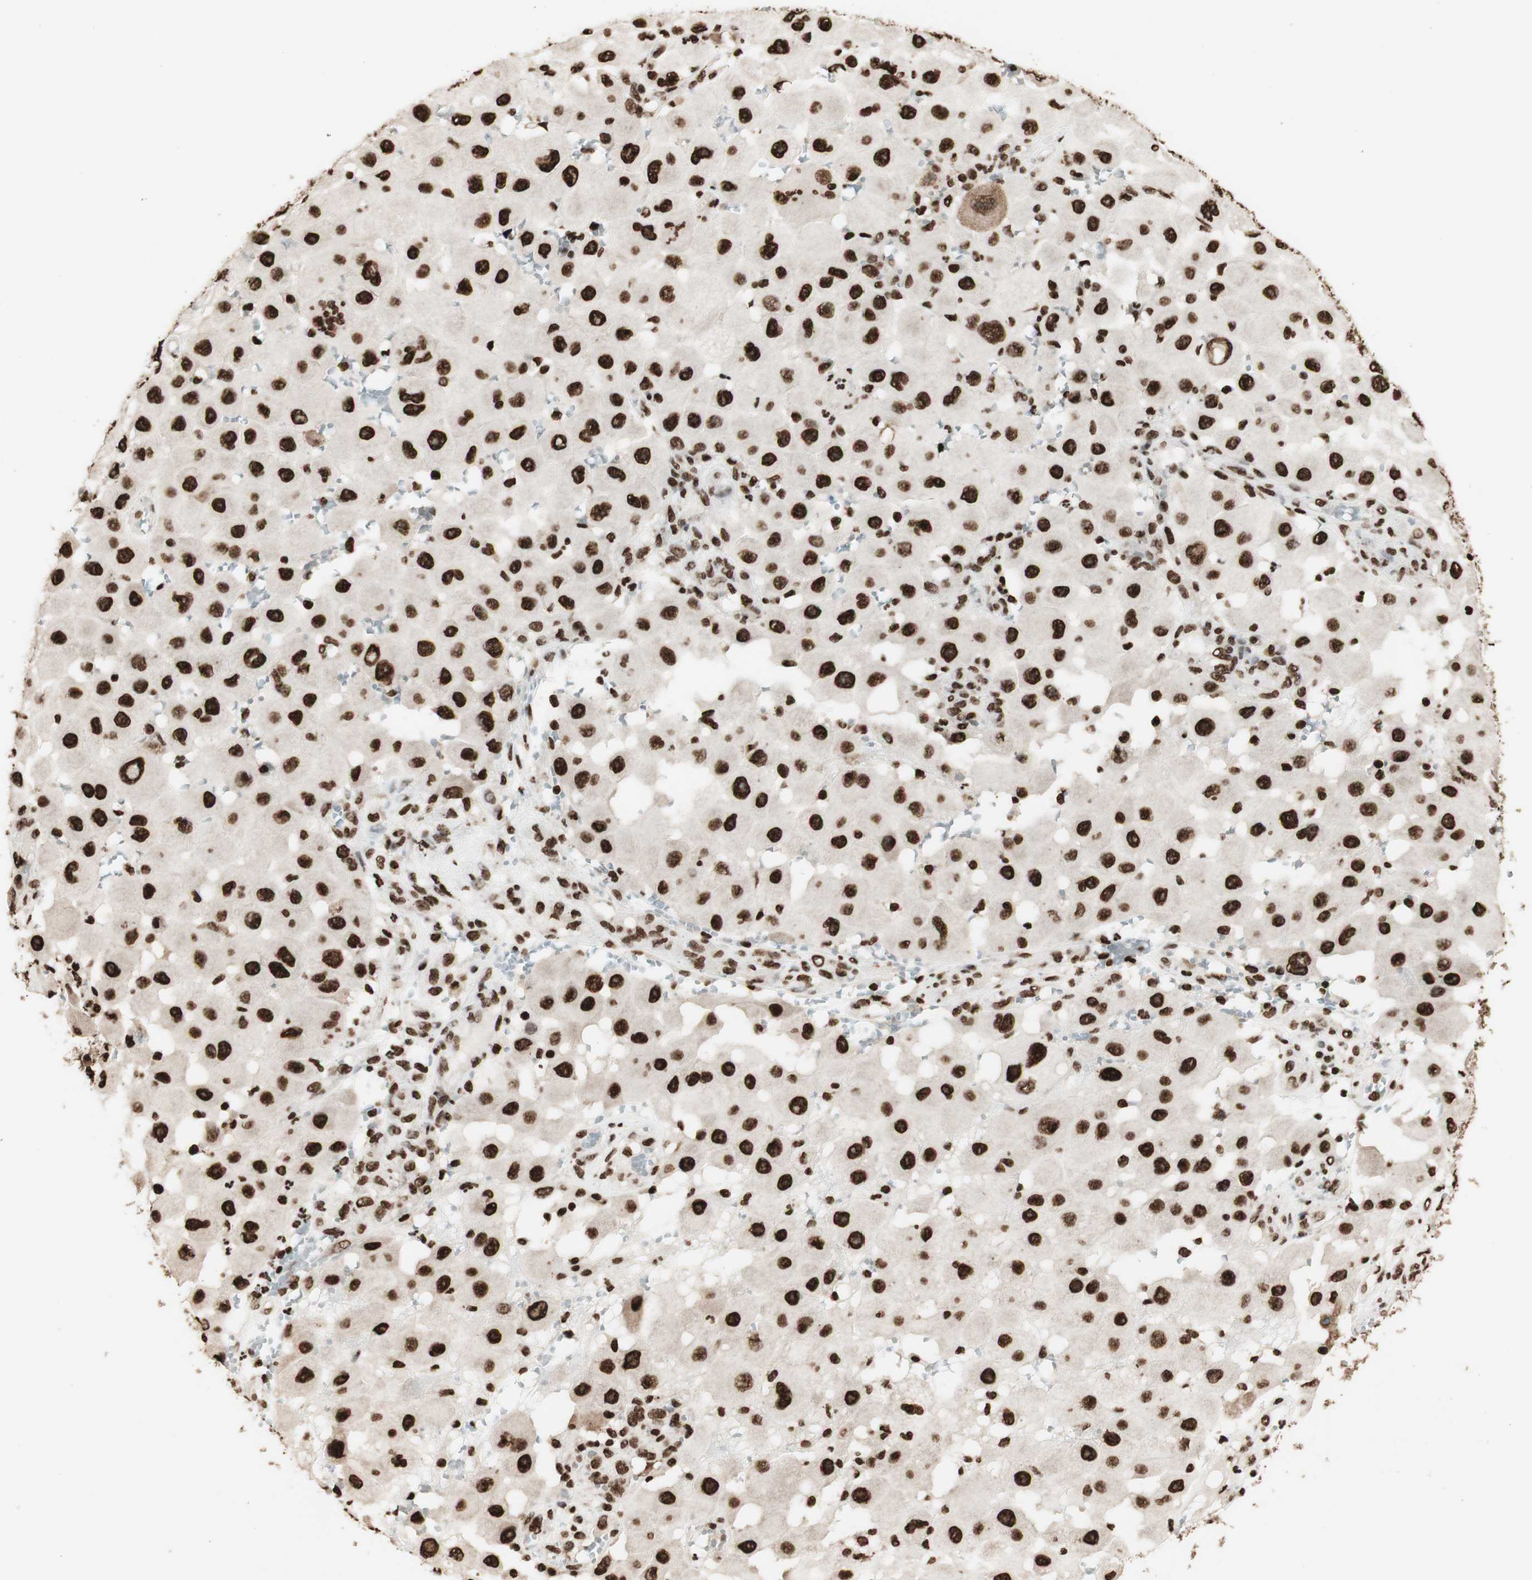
{"staining": {"intensity": "strong", "quantity": ">75%", "location": "nuclear"}, "tissue": "melanoma", "cell_type": "Tumor cells", "image_type": "cancer", "snomed": [{"axis": "morphology", "description": "Malignant melanoma, NOS"}, {"axis": "topography", "description": "Skin"}], "caption": "Immunohistochemistry (IHC) image of neoplastic tissue: human malignant melanoma stained using IHC demonstrates high levels of strong protein expression localized specifically in the nuclear of tumor cells, appearing as a nuclear brown color.", "gene": "HNRNPA2B1", "patient": {"sex": "female", "age": 81}}